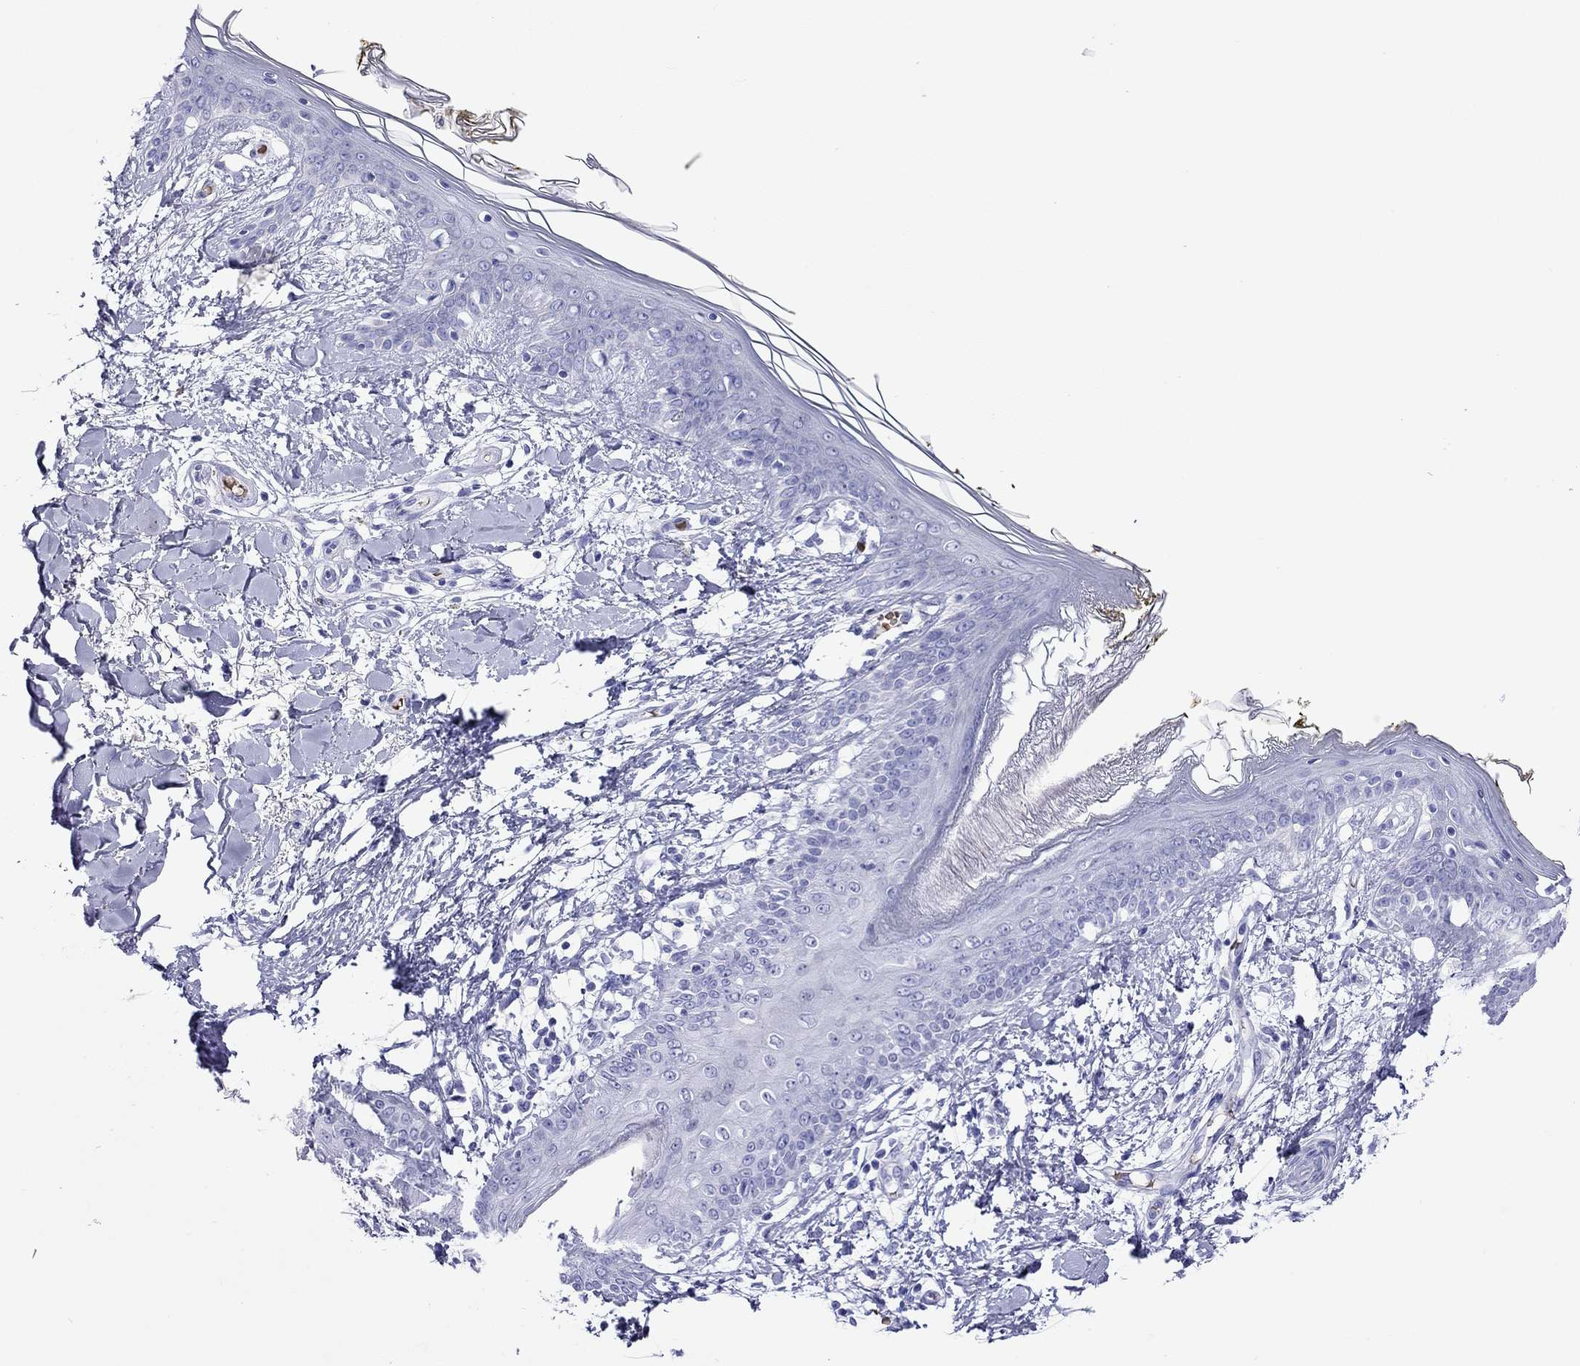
{"staining": {"intensity": "negative", "quantity": "none", "location": "none"}, "tissue": "skin", "cell_type": "Fibroblasts", "image_type": "normal", "snomed": [{"axis": "morphology", "description": "Normal tissue, NOS"}, {"axis": "topography", "description": "Skin"}], "caption": "Human skin stained for a protein using IHC exhibits no expression in fibroblasts.", "gene": "PTPRN", "patient": {"sex": "female", "age": 34}}